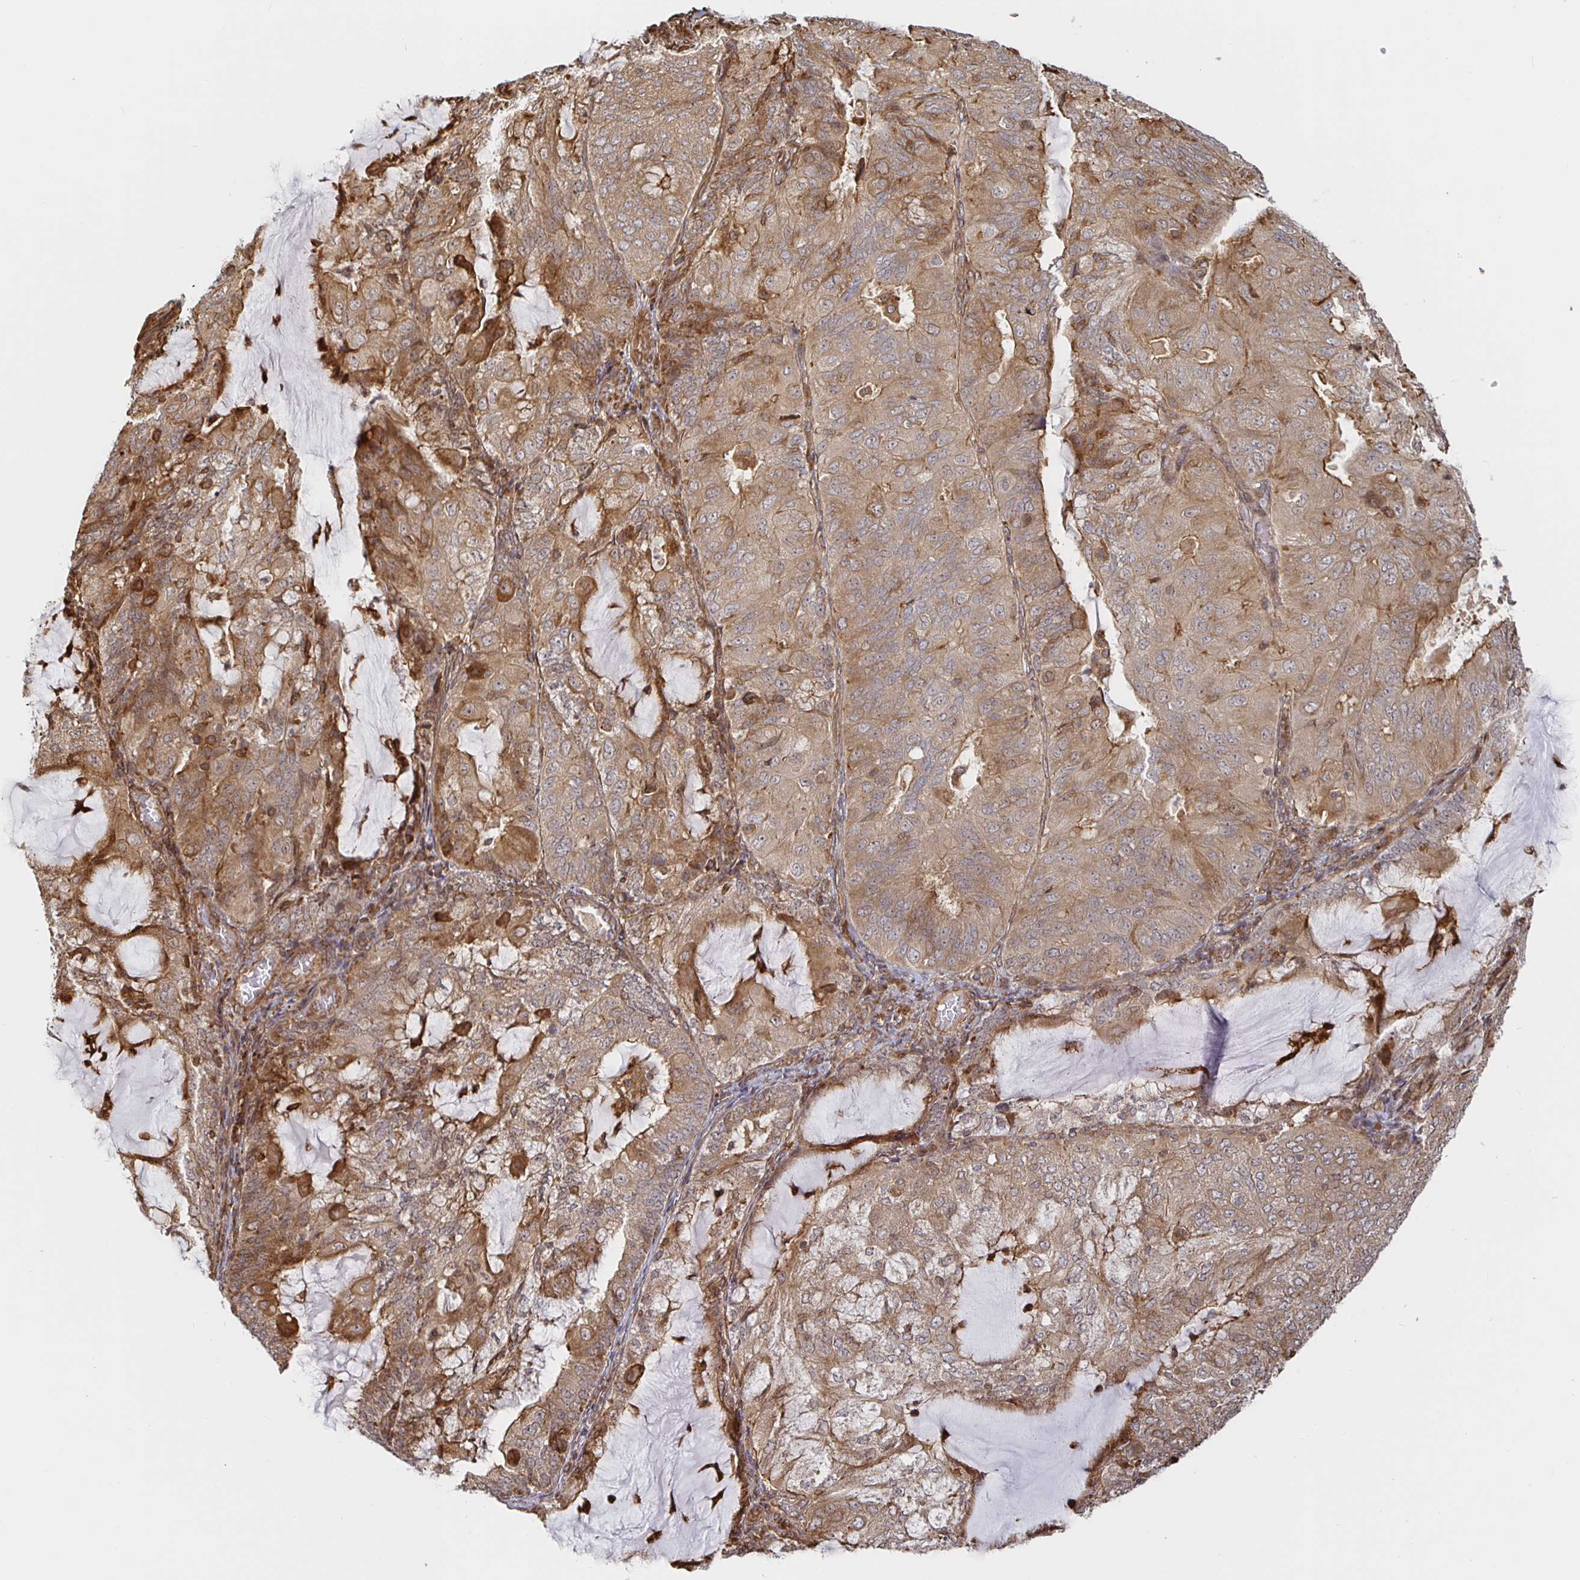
{"staining": {"intensity": "moderate", "quantity": ">75%", "location": "cytoplasmic/membranous"}, "tissue": "endometrial cancer", "cell_type": "Tumor cells", "image_type": "cancer", "snomed": [{"axis": "morphology", "description": "Adenocarcinoma, NOS"}, {"axis": "topography", "description": "Endometrium"}], "caption": "DAB (3,3'-diaminobenzidine) immunohistochemical staining of endometrial cancer shows moderate cytoplasmic/membranous protein positivity in about >75% of tumor cells.", "gene": "STRAP", "patient": {"sex": "female", "age": 81}}